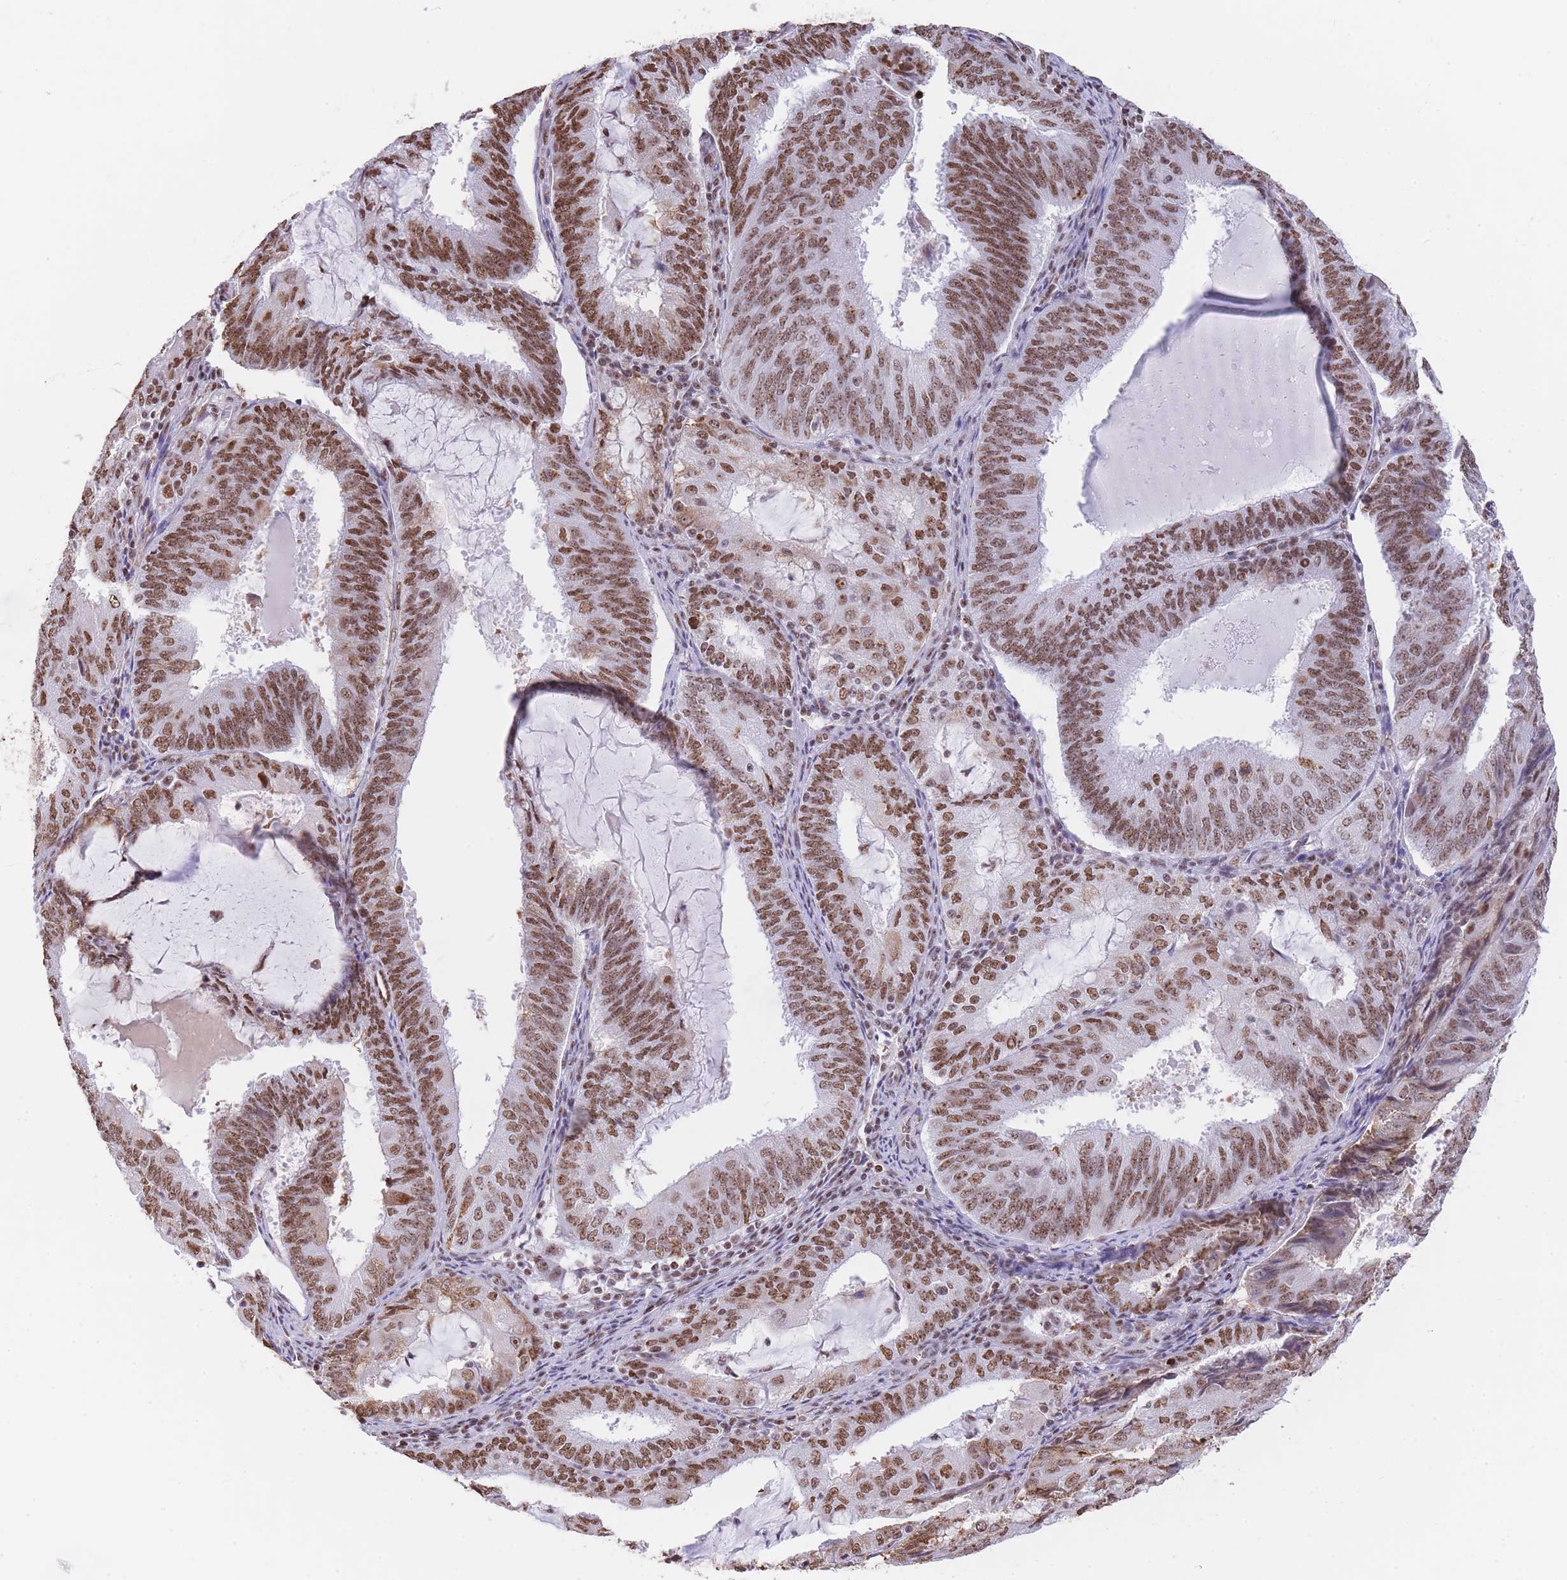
{"staining": {"intensity": "moderate", "quantity": ">75%", "location": "nuclear"}, "tissue": "endometrial cancer", "cell_type": "Tumor cells", "image_type": "cancer", "snomed": [{"axis": "morphology", "description": "Adenocarcinoma, NOS"}, {"axis": "topography", "description": "Endometrium"}], "caption": "Moderate nuclear expression is identified in approximately >75% of tumor cells in endometrial adenocarcinoma.", "gene": "EVC2", "patient": {"sex": "female", "age": 81}}